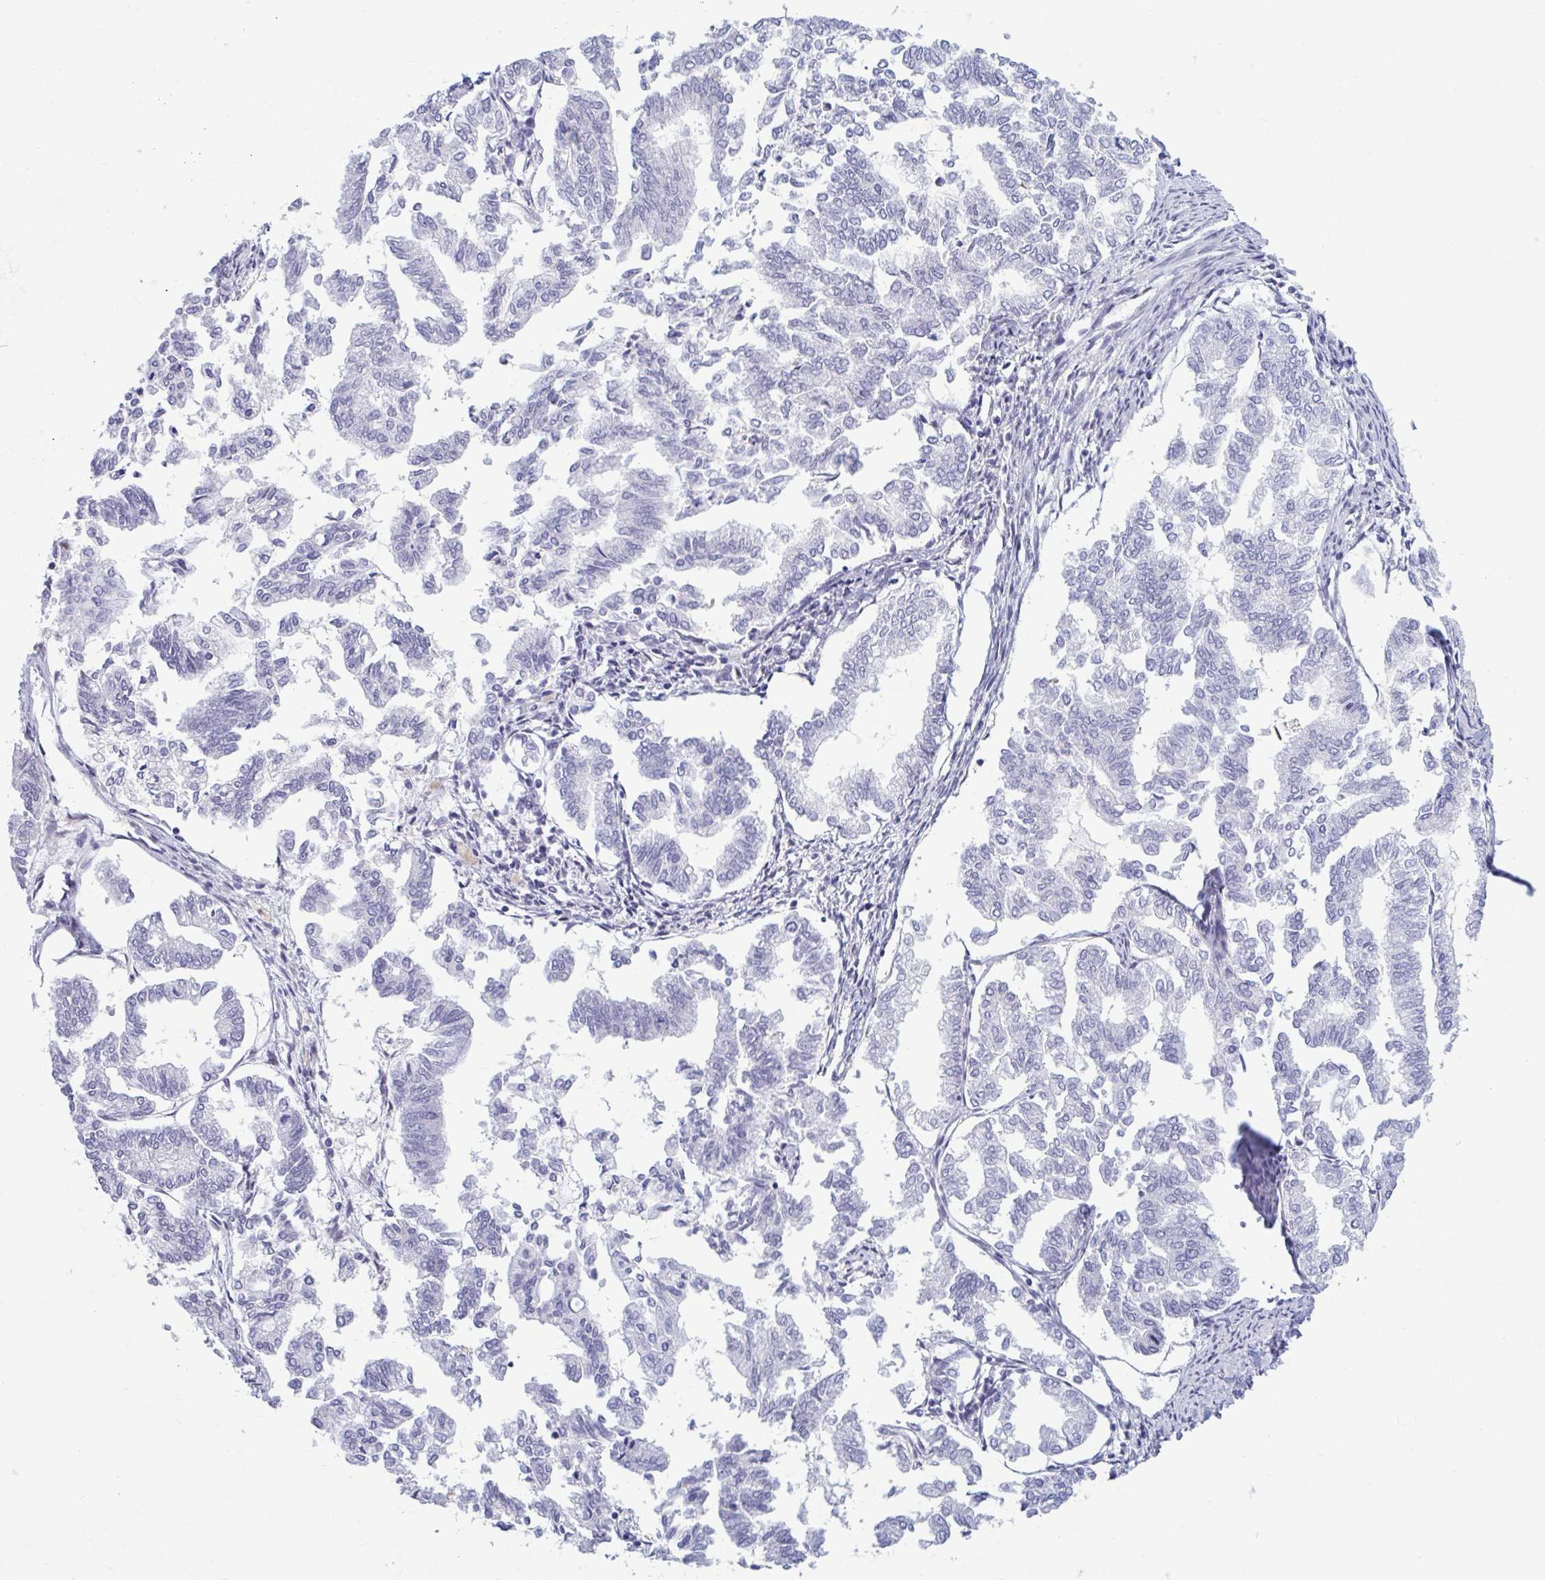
{"staining": {"intensity": "negative", "quantity": "none", "location": "none"}, "tissue": "endometrial cancer", "cell_type": "Tumor cells", "image_type": "cancer", "snomed": [{"axis": "morphology", "description": "Adenocarcinoma, NOS"}, {"axis": "topography", "description": "Endometrium"}], "caption": "Tumor cells are negative for protein expression in human endometrial cancer. Nuclei are stained in blue.", "gene": "MSMB", "patient": {"sex": "female", "age": 79}}